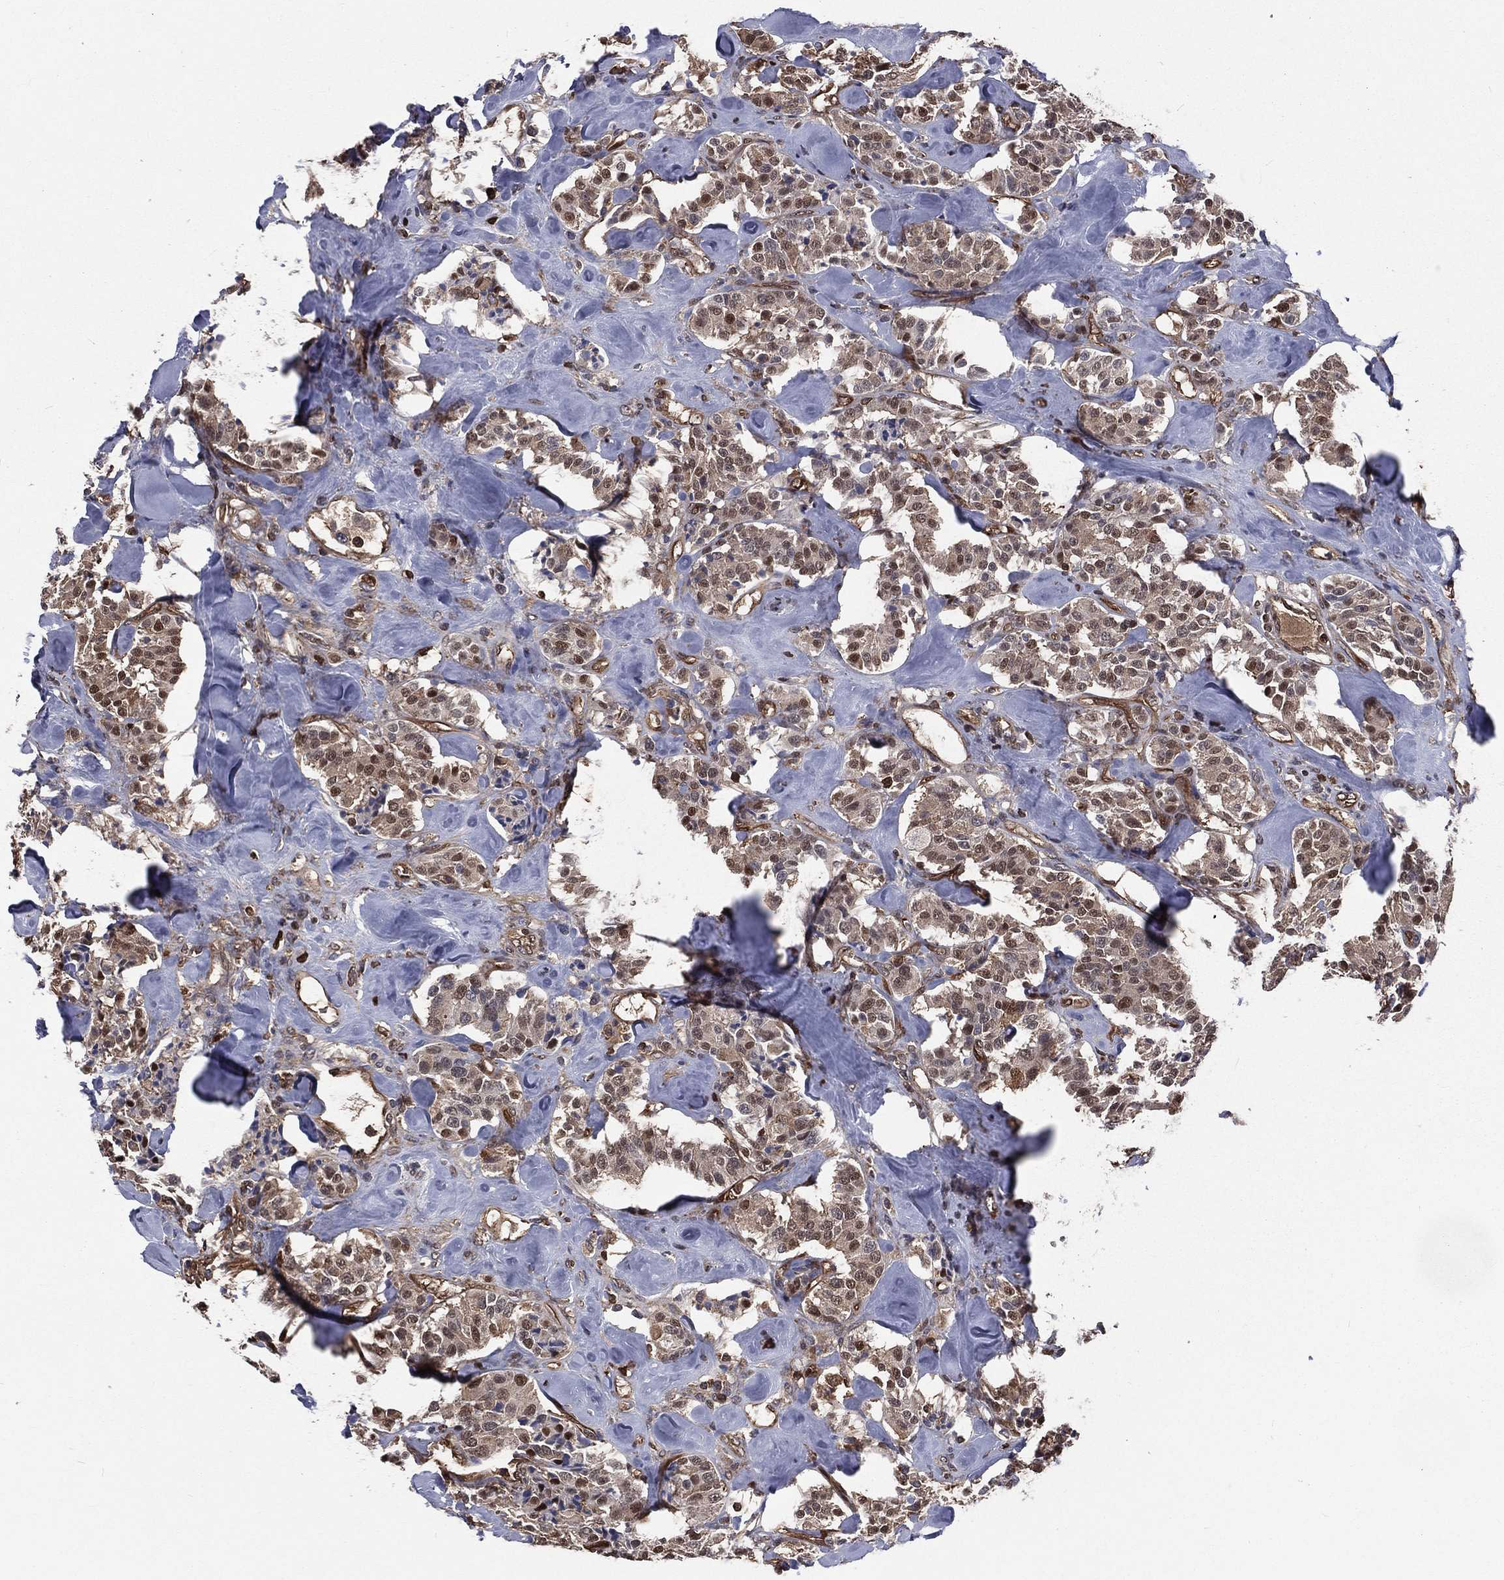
{"staining": {"intensity": "moderate", "quantity": "<25%", "location": "nuclear"}, "tissue": "carcinoid", "cell_type": "Tumor cells", "image_type": "cancer", "snomed": [{"axis": "morphology", "description": "Carcinoid, malignant, NOS"}, {"axis": "topography", "description": "Pancreas"}], "caption": "A low amount of moderate nuclear expression is identified in approximately <25% of tumor cells in carcinoid tissue. (Brightfield microscopy of DAB IHC at high magnification).", "gene": "TBC1D2", "patient": {"sex": "male", "age": 41}}